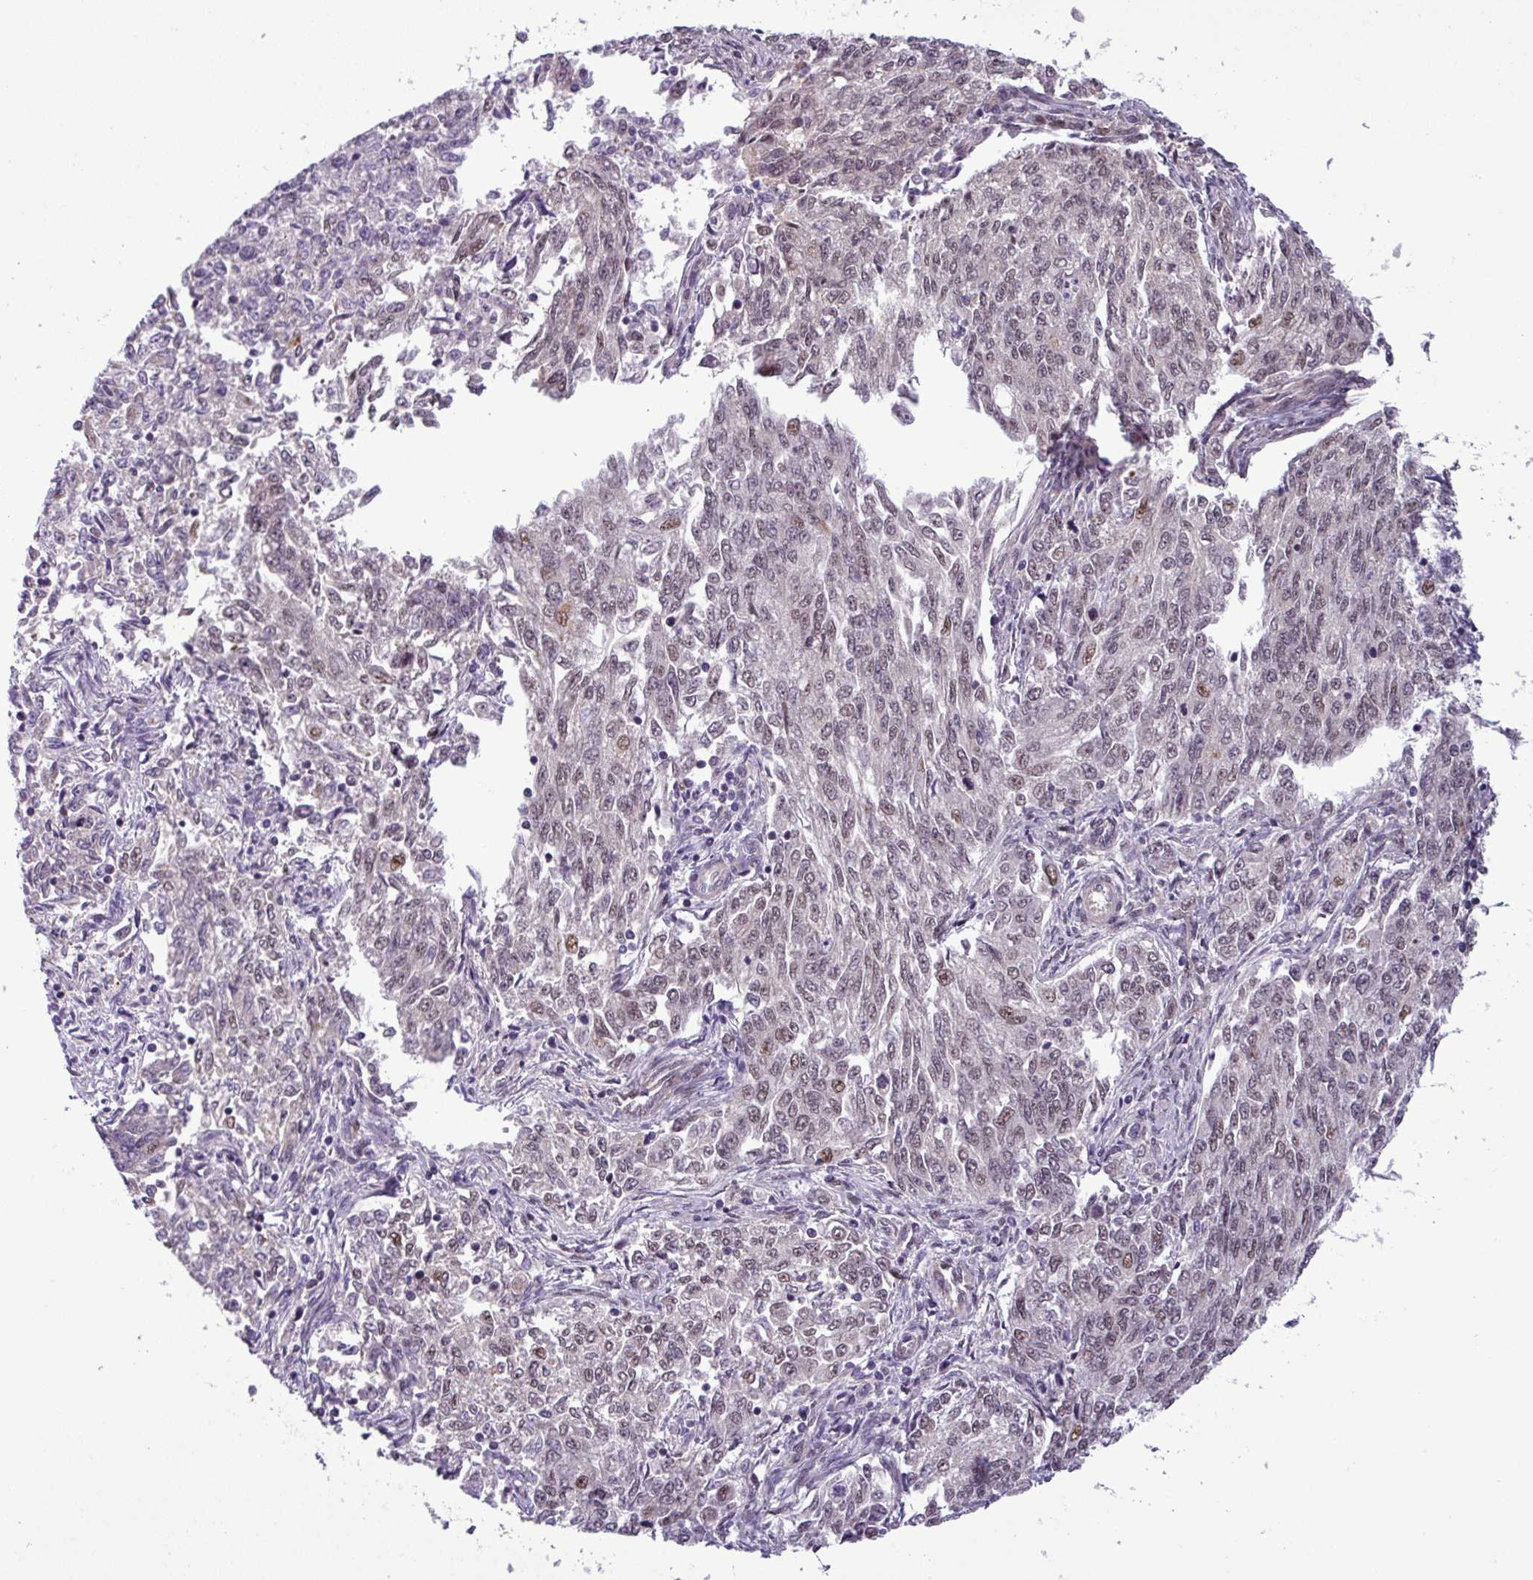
{"staining": {"intensity": "weak", "quantity": "25%-75%", "location": "nuclear"}, "tissue": "endometrial cancer", "cell_type": "Tumor cells", "image_type": "cancer", "snomed": [{"axis": "morphology", "description": "Adenocarcinoma, NOS"}, {"axis": "topography", "description": "Endometrium"}], "caption": "A high-resolution histopathology image shows immunohistochemistry staining of endometrial cancer, which reveals weak nuclear expression in approximately 25%-75% of tumor cells. (DAB IHC with brightfield microscopy, high magnification).", "gene": "NPFFR1", "patient": {"sex": "female", "age": 50}}